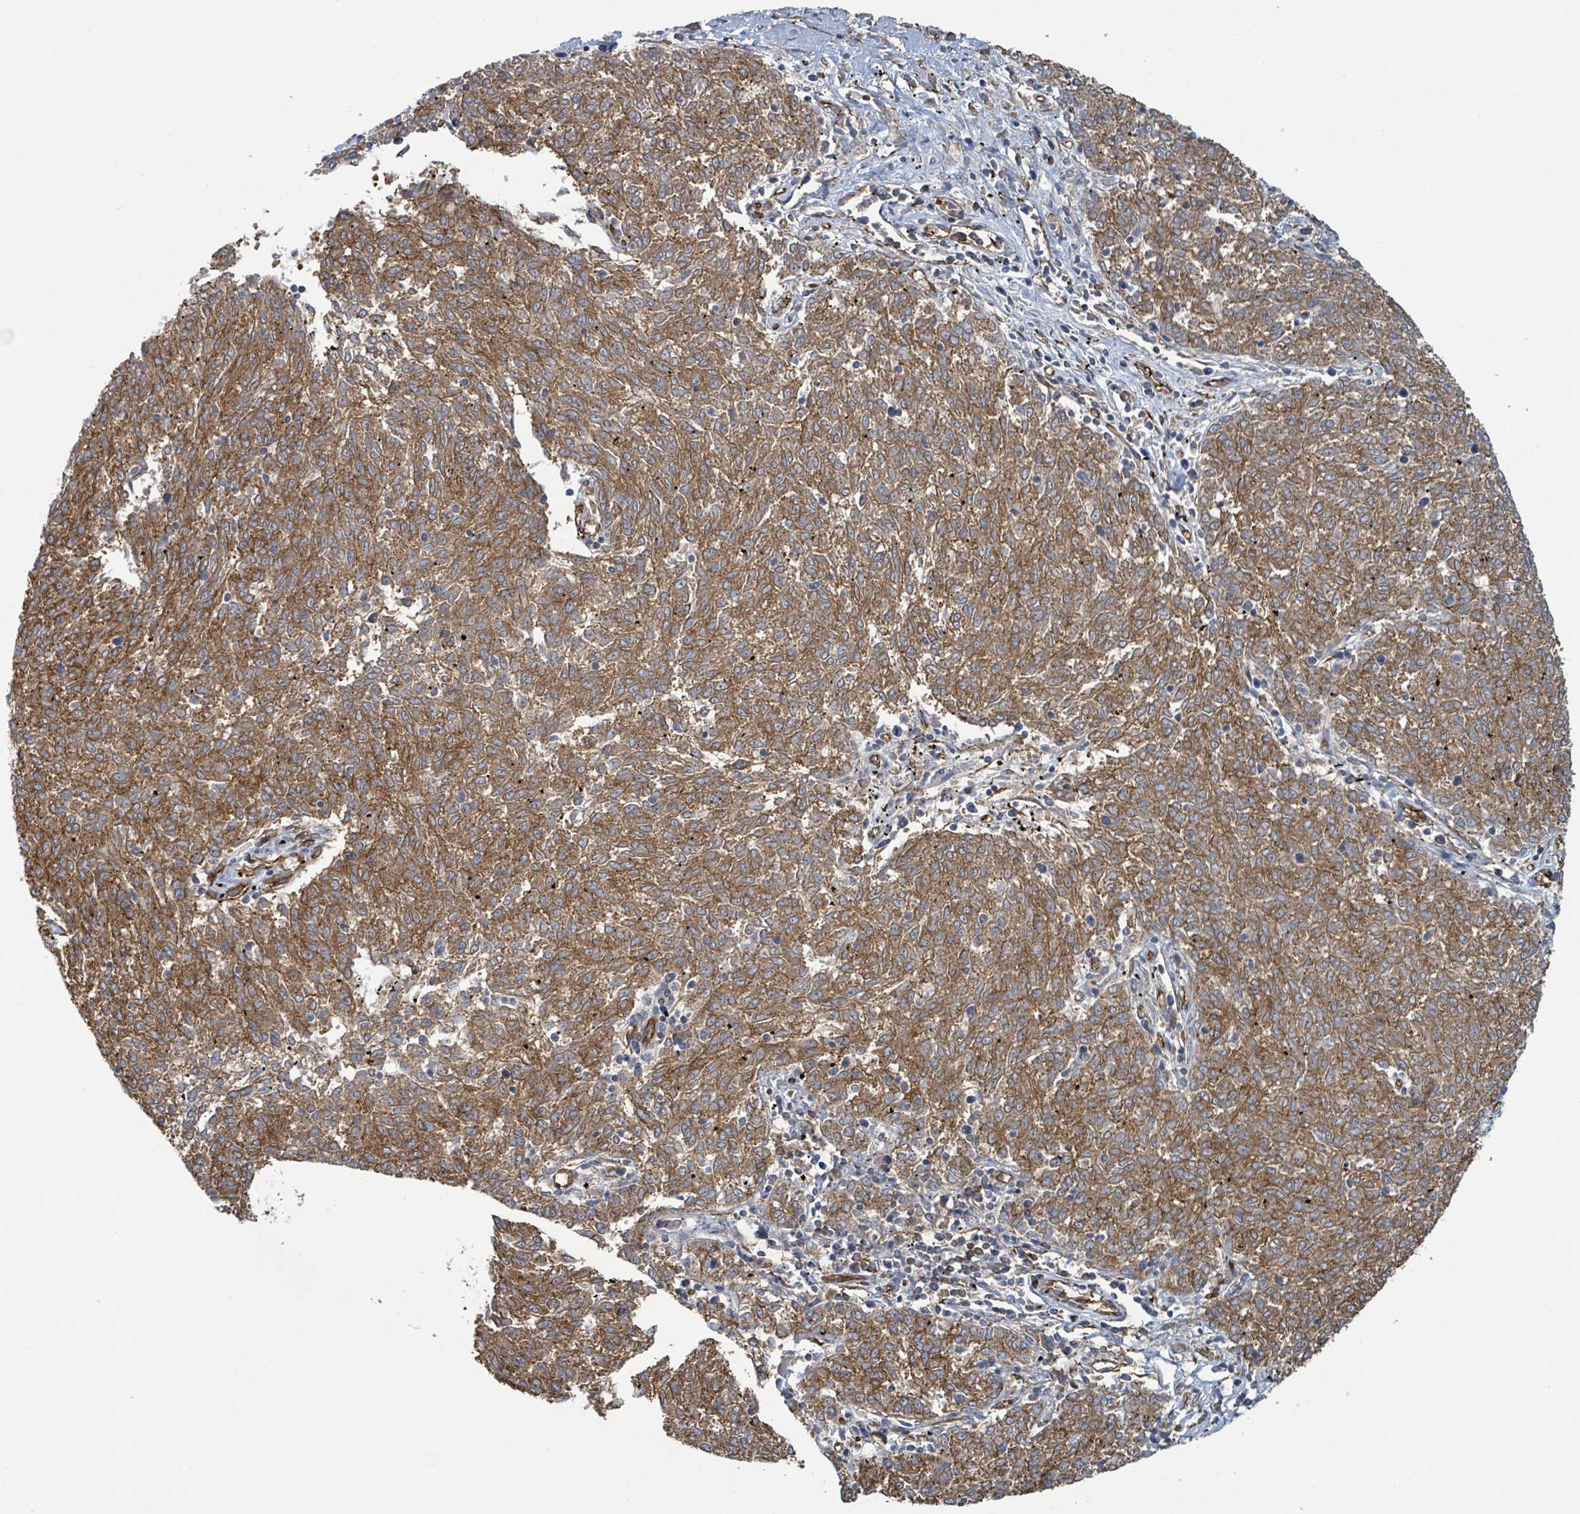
{"staining": {"intensity": "moderate", "quantity": ">75%", "location": "cytoplasmic/membranous"}, "tissue": "melanoma", "cell_type": "Tumor cells", "image_type": "cancer", "snomed": [{"axis": "morphology", "description": "Malignant melanoma, NOS"}, {"axis": "topography", "description": "Skin"}], "caption": "Malignant melanoma tissue shows moderate cytoplasmic/membranous positivity in about >75% of tumor cells", "gene": "LDOC1", "patient": {"sex": "female", "age": 72}}